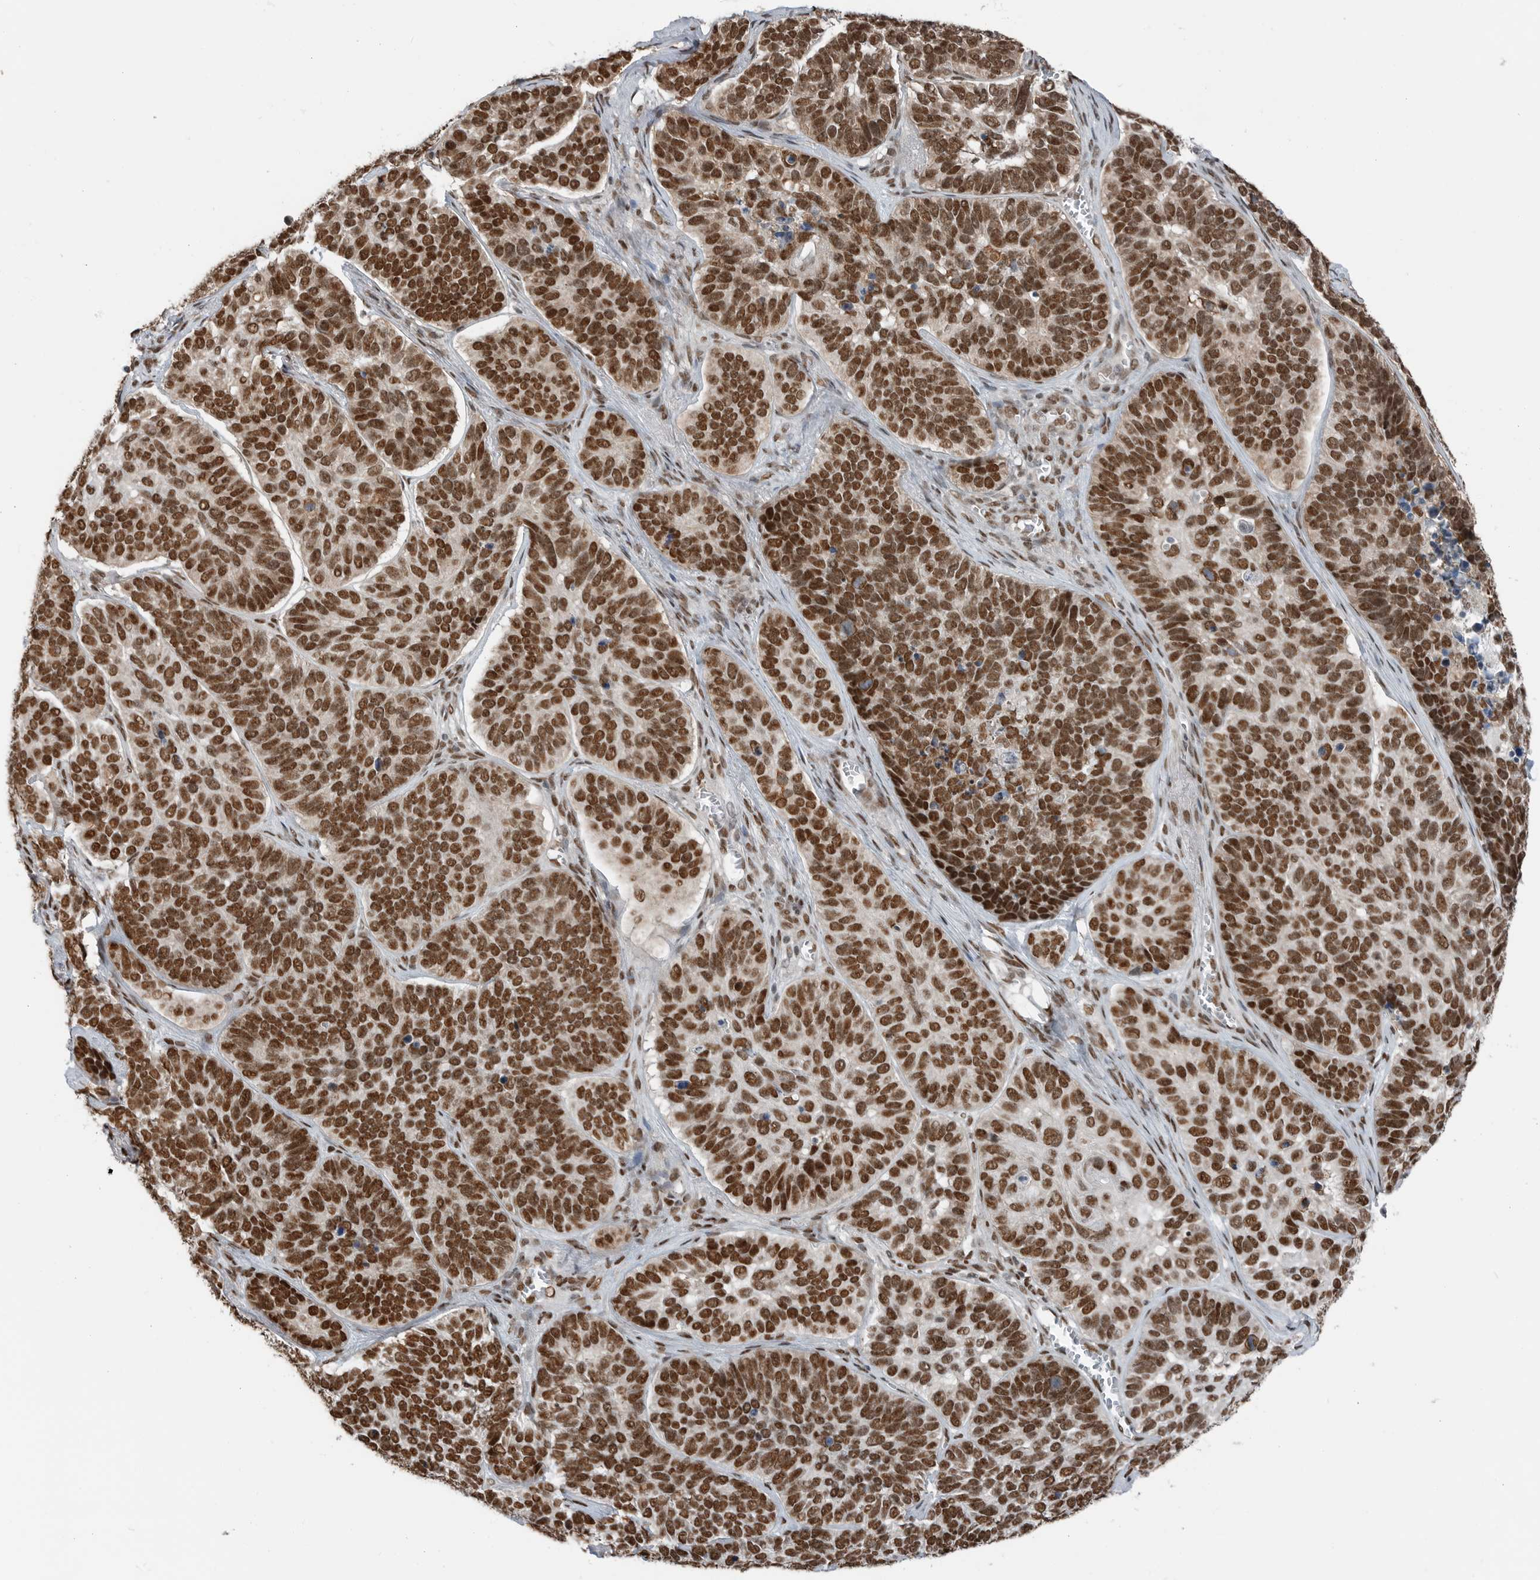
{"staining": {"intensity": "strong", "quantity": ">75%", "location": "nuclear"}, "tissue": "skin cancer", "cell_type": "Tumor cells", "image_type": "cancer", "snomed": [{"axis": "morphology", "description": "Basal cell carcinoma"}, {"axis": "topography", "description": "Skin"}], "caption": "A photomicrograph showing strong nuclear expression in about >75% of tumor cells in skin basal cell carcinoma, as visualized by brown immunohistochemical staining.", "gene": "BLZF1", "patient": {"sex": "male", "age": 62}}